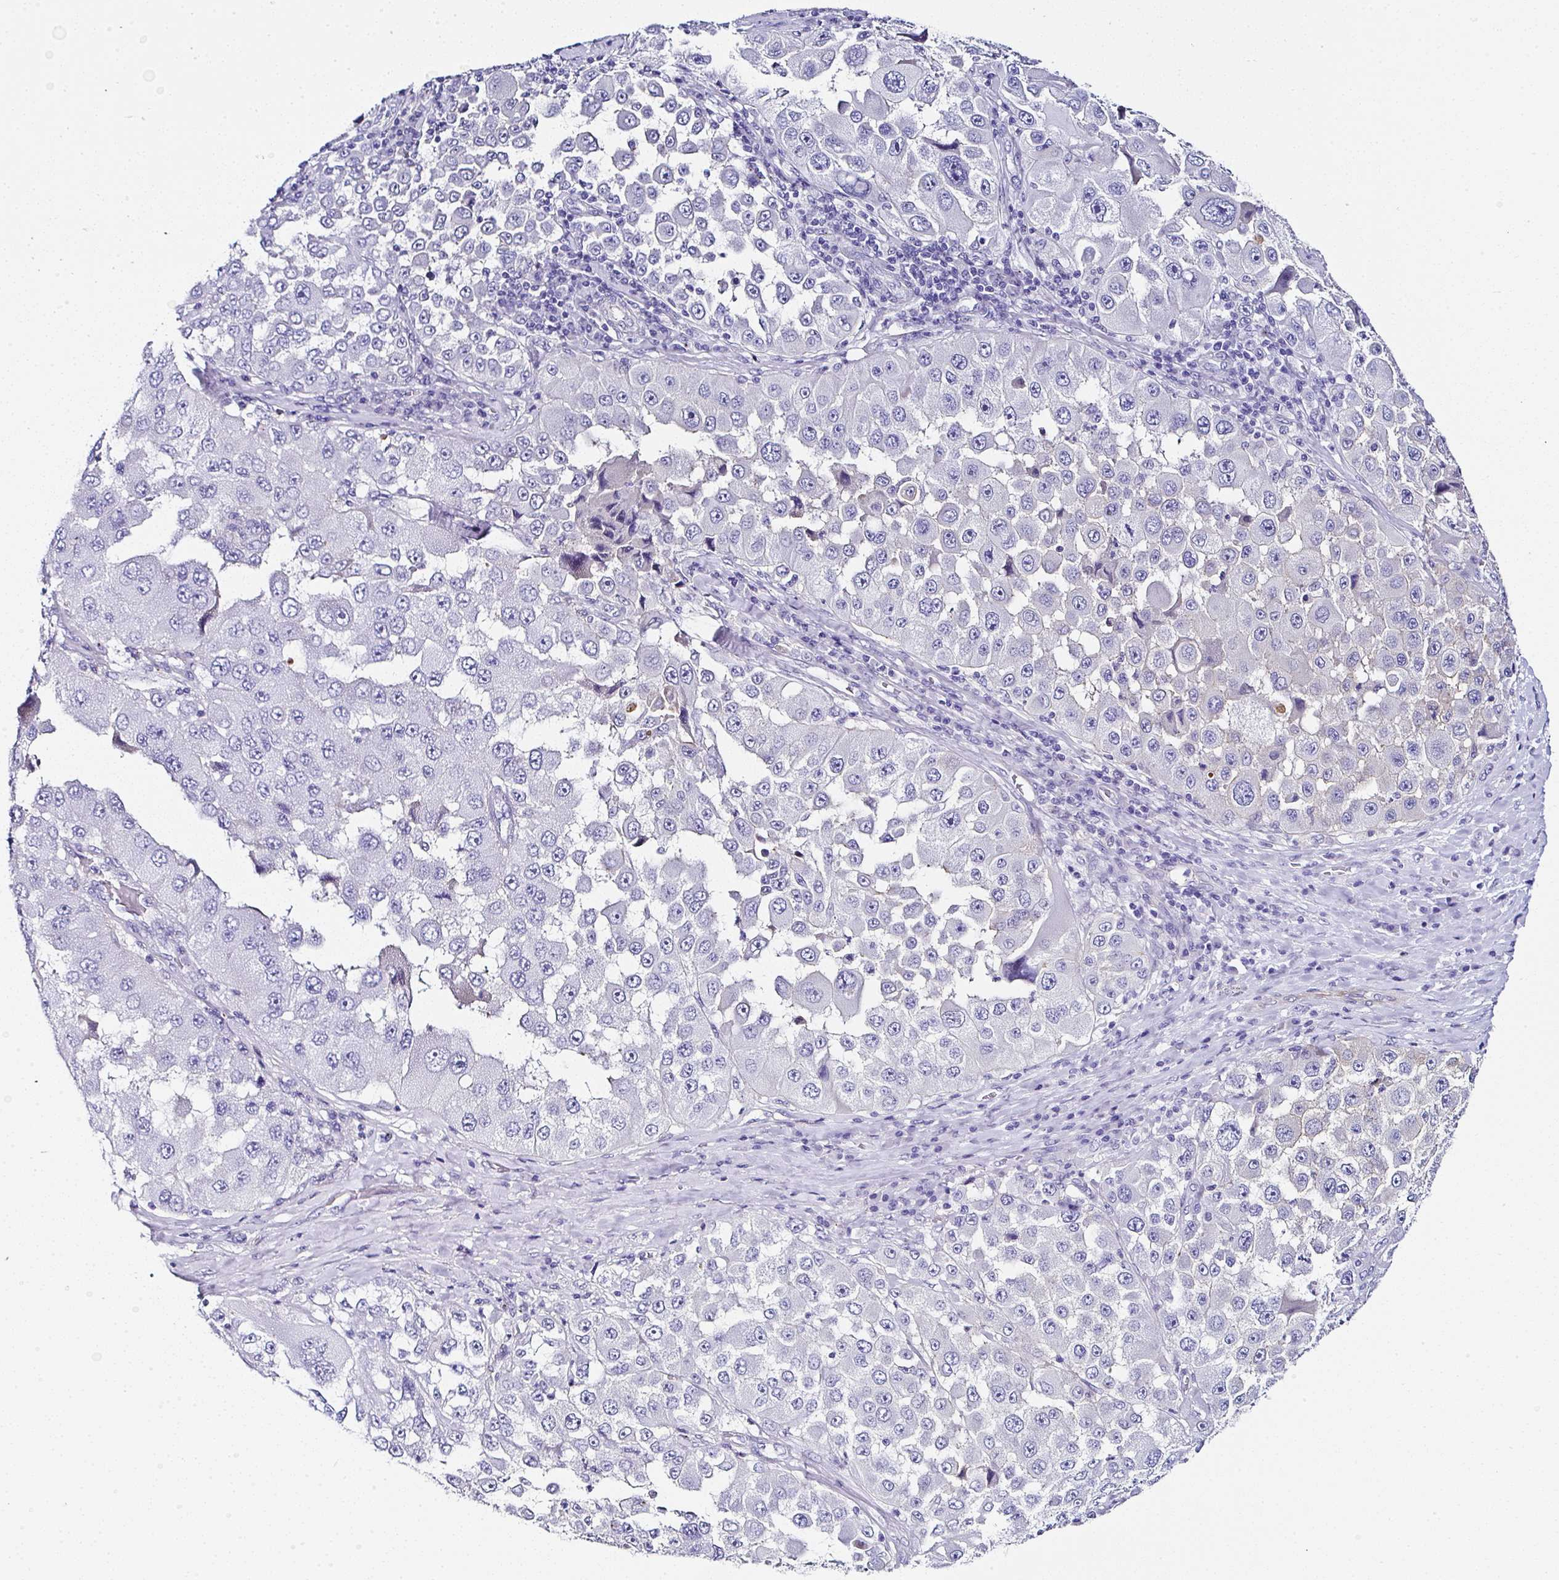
{"staining": {"intensity": "negative", "quantity": "none", "location": "none"}, "tissue": "melanoma", "cell_type": "Tumor cells", "image_type": "cancer", "snomed": [{"axis": "morphology", "description": "Malignant melanoma, Metastatic site"}, {"axis": "topography", "description": "Lymph node"}], "caption": "A photomicrograph of human malignant melanoma (metastatic site) is negative for staining in tumor cells.", "gene": "PPFIA4", "patient": {"sex": "male", "age": 62}}